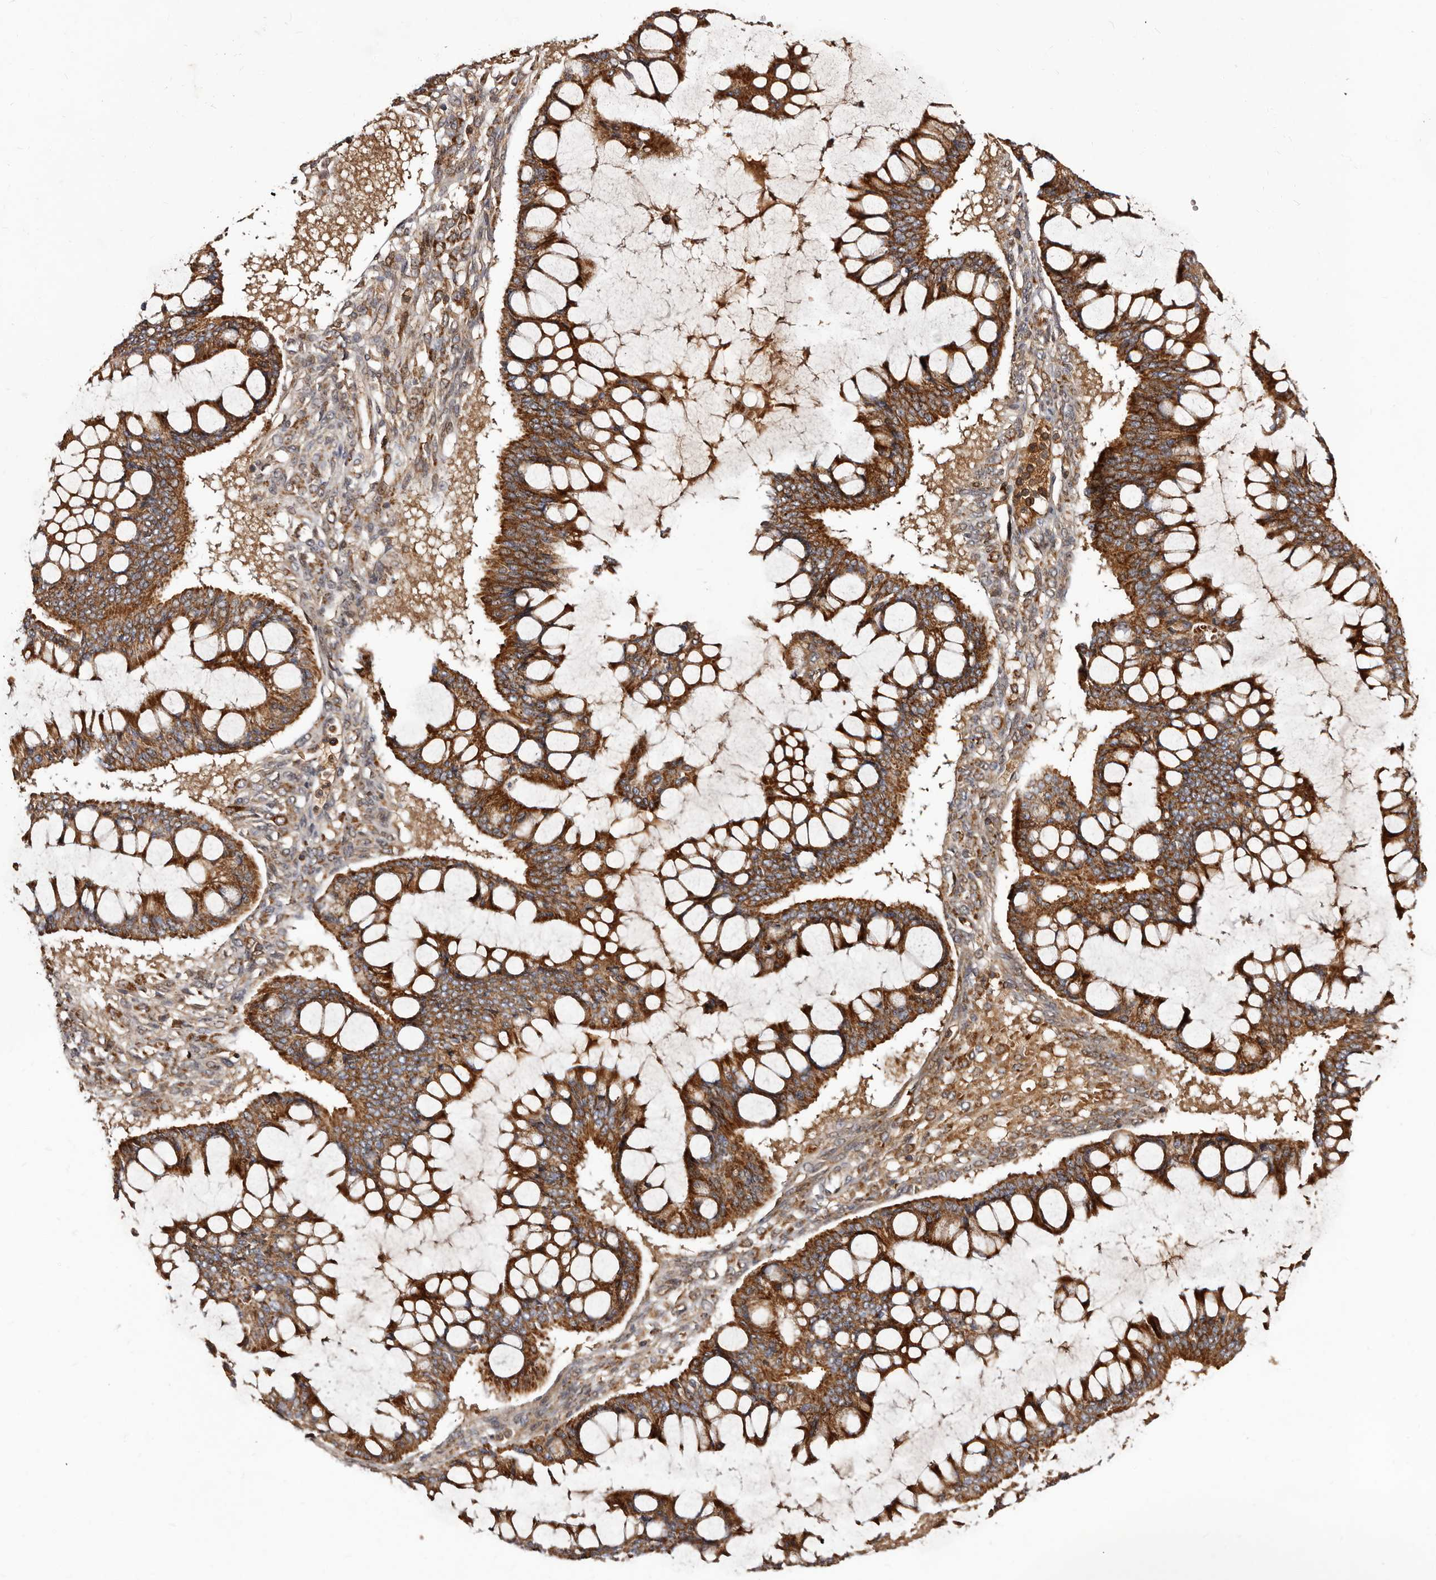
{"staining": {"intensity": "strong", "quantity": ">75%", "location": "cytoplasmic/membranous"}, "tissue": "ovarian cancer", "cell_type": "Tumor cells", "image_type": "cancer", "snomed": [{"axis": "morphology", "description": "Cystadenocarcinoma, mucinous, NOS"}, {"axis": "topography", "description": "Ovary"}], "caption": "Immunohistochemical staining of human ovarian cancer demonstrates high levels of strong cytoplasmic/membranous protein staining in about >75% of tumor cells.", "gene": "BAX", "patient": {"sex": "female", "age": 73}}